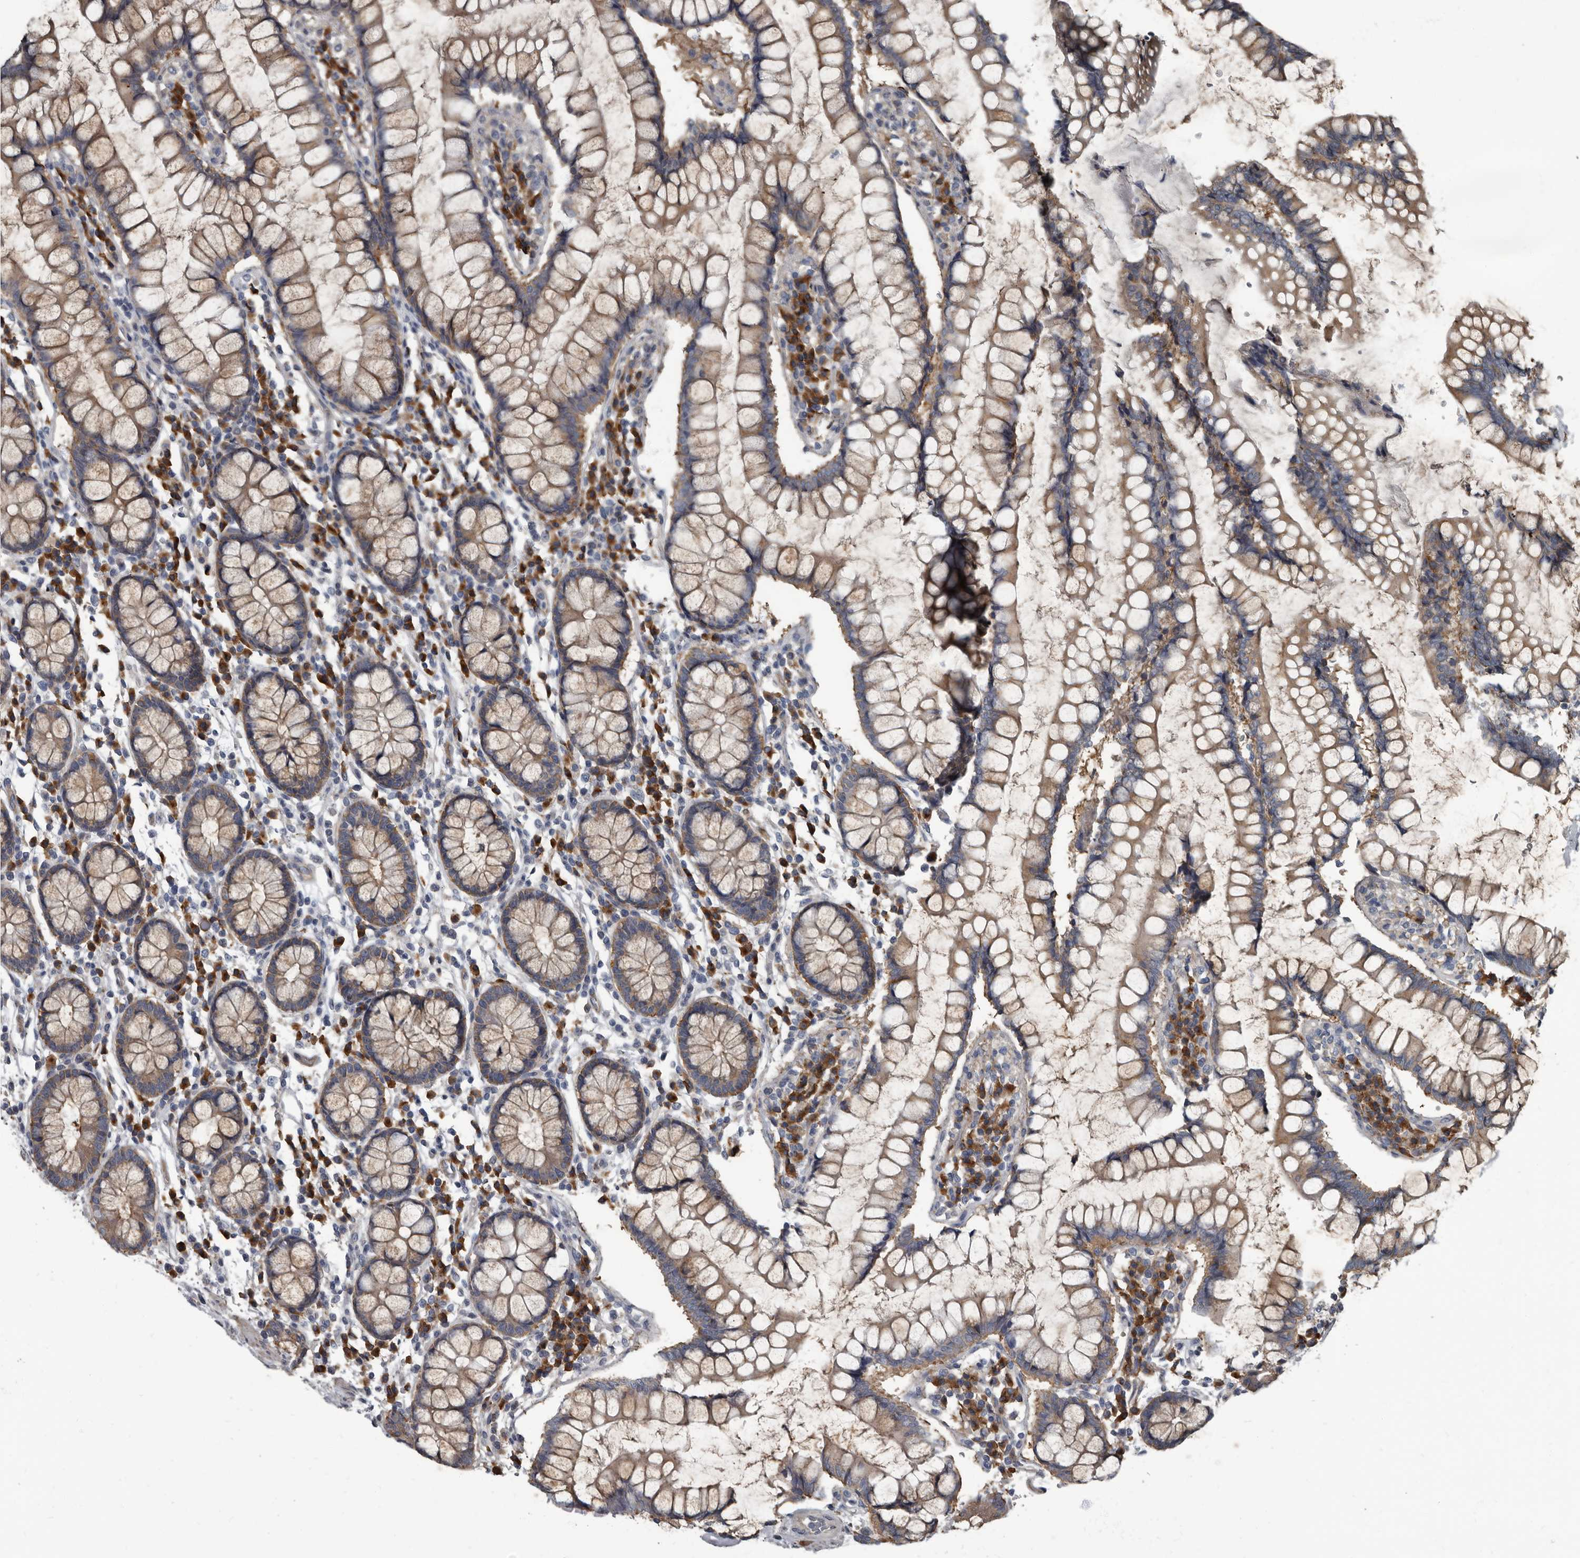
{"staining": {"intensity": "weak", "quantity": ">75%", "location": "cytoplasmic/membranous"}, "tissue": "colon", "cell_type": "Endothelial cells", "image_type": "normal", "snomed": [{"axis": "morphology", "description": "Normal tissue, NOS"}, {"axis": "topography", "description": "Colon"}], "caption": "Immunohistochemical staining of normal colon shows weak cytoplasmic/membranous protein staining in about >75% of endothelial cells.", "gene": "TPD52L1", "patient": {"sex": "female", "age": 79}}